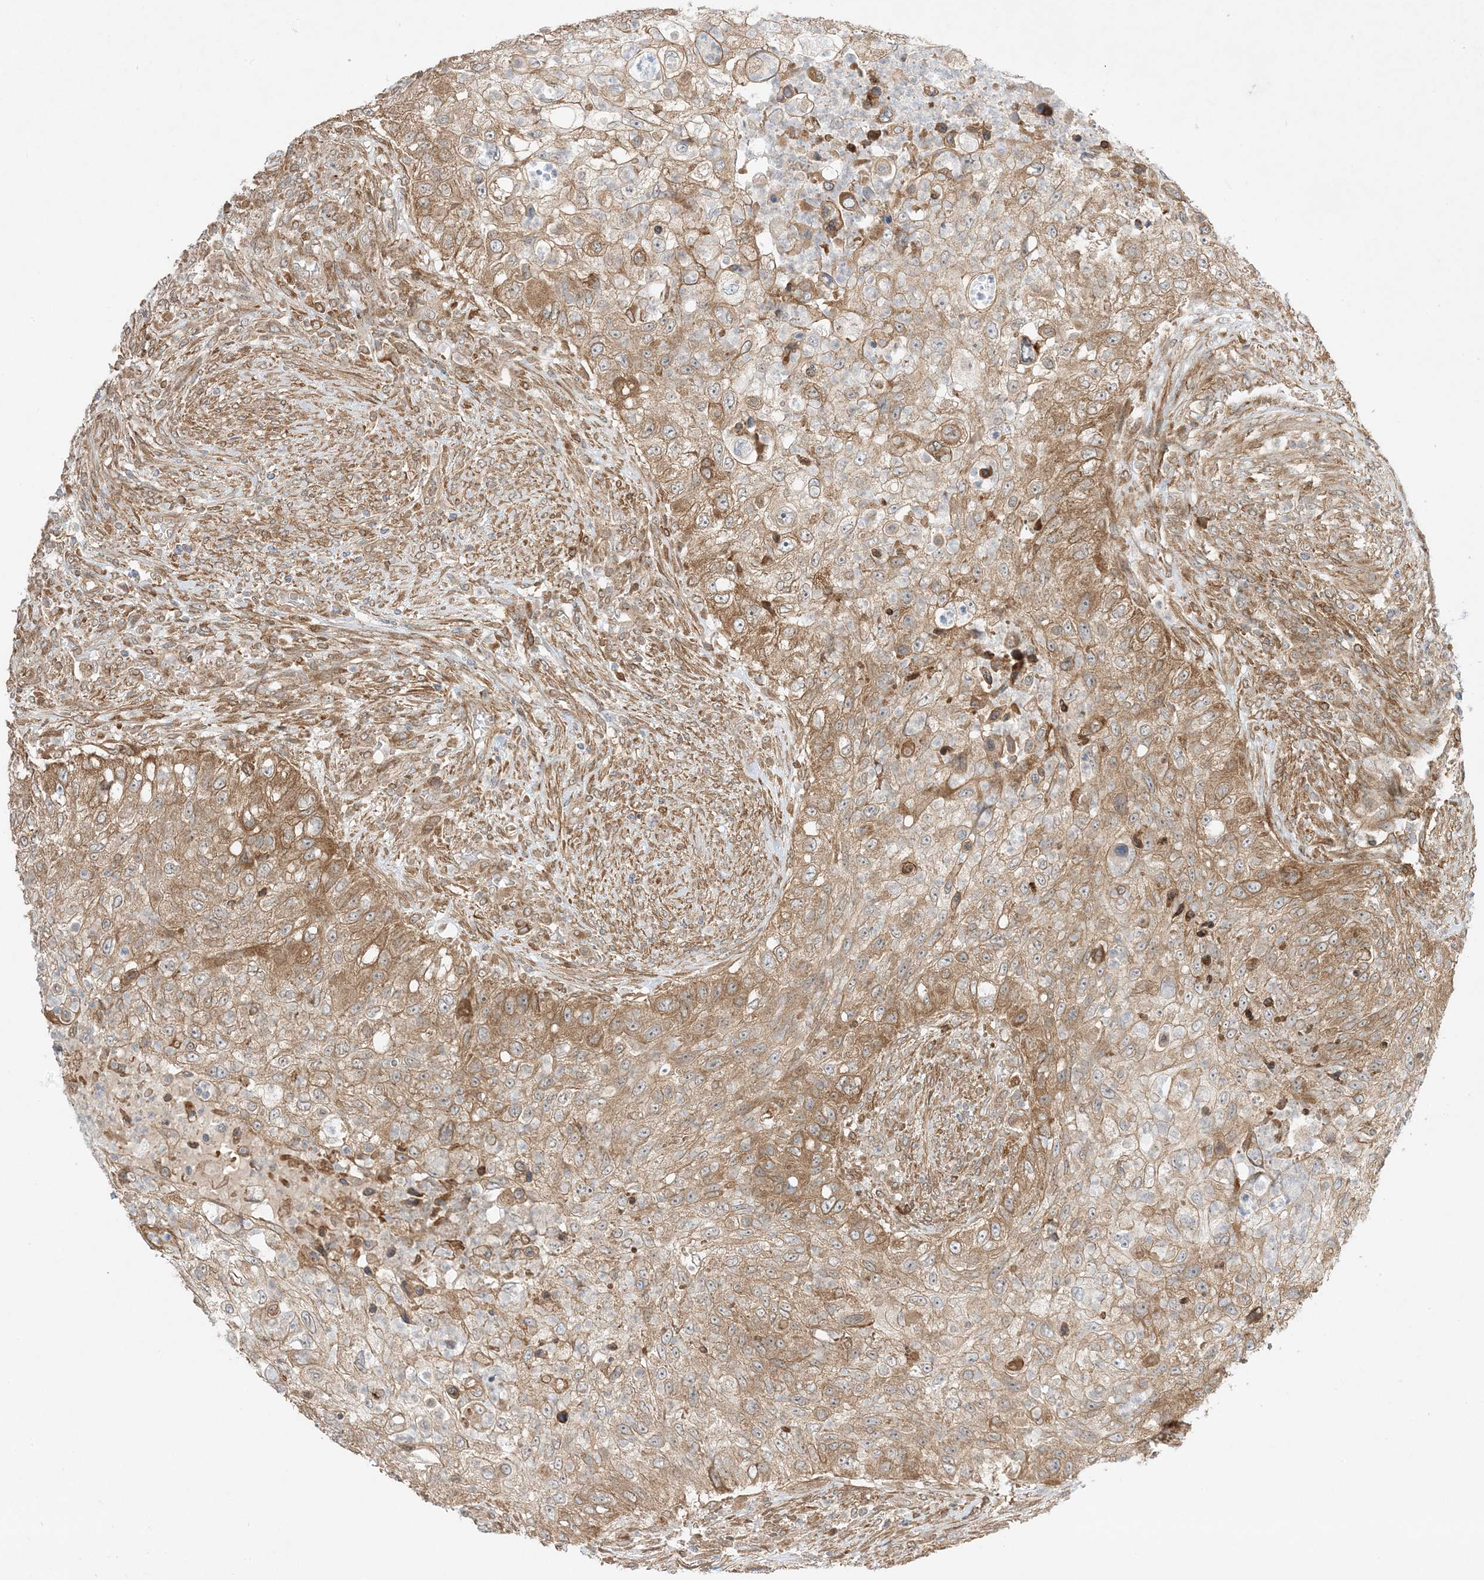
{"staining": {"intensity": "moderate", "quantity": ">75%", "location": "cytoplasmic/membranous"}, "tissue": "urothelial cancer", "cell_type": "Tumor cells", "image_type": "cancer", "snomed": [{"axis": "morphology", "description": "Urothelial carcinoma, High grade"}, {"axis": "topography", "description": "Urinary bladder"}], "caption": "A brown stain shows moderate cytoplasmic/membranous staining of a protein in urothelial carcinoma (high-grade) tumor cells.", "gene": "SCARF2", "patient": {"sex": "female", "age": 60}}